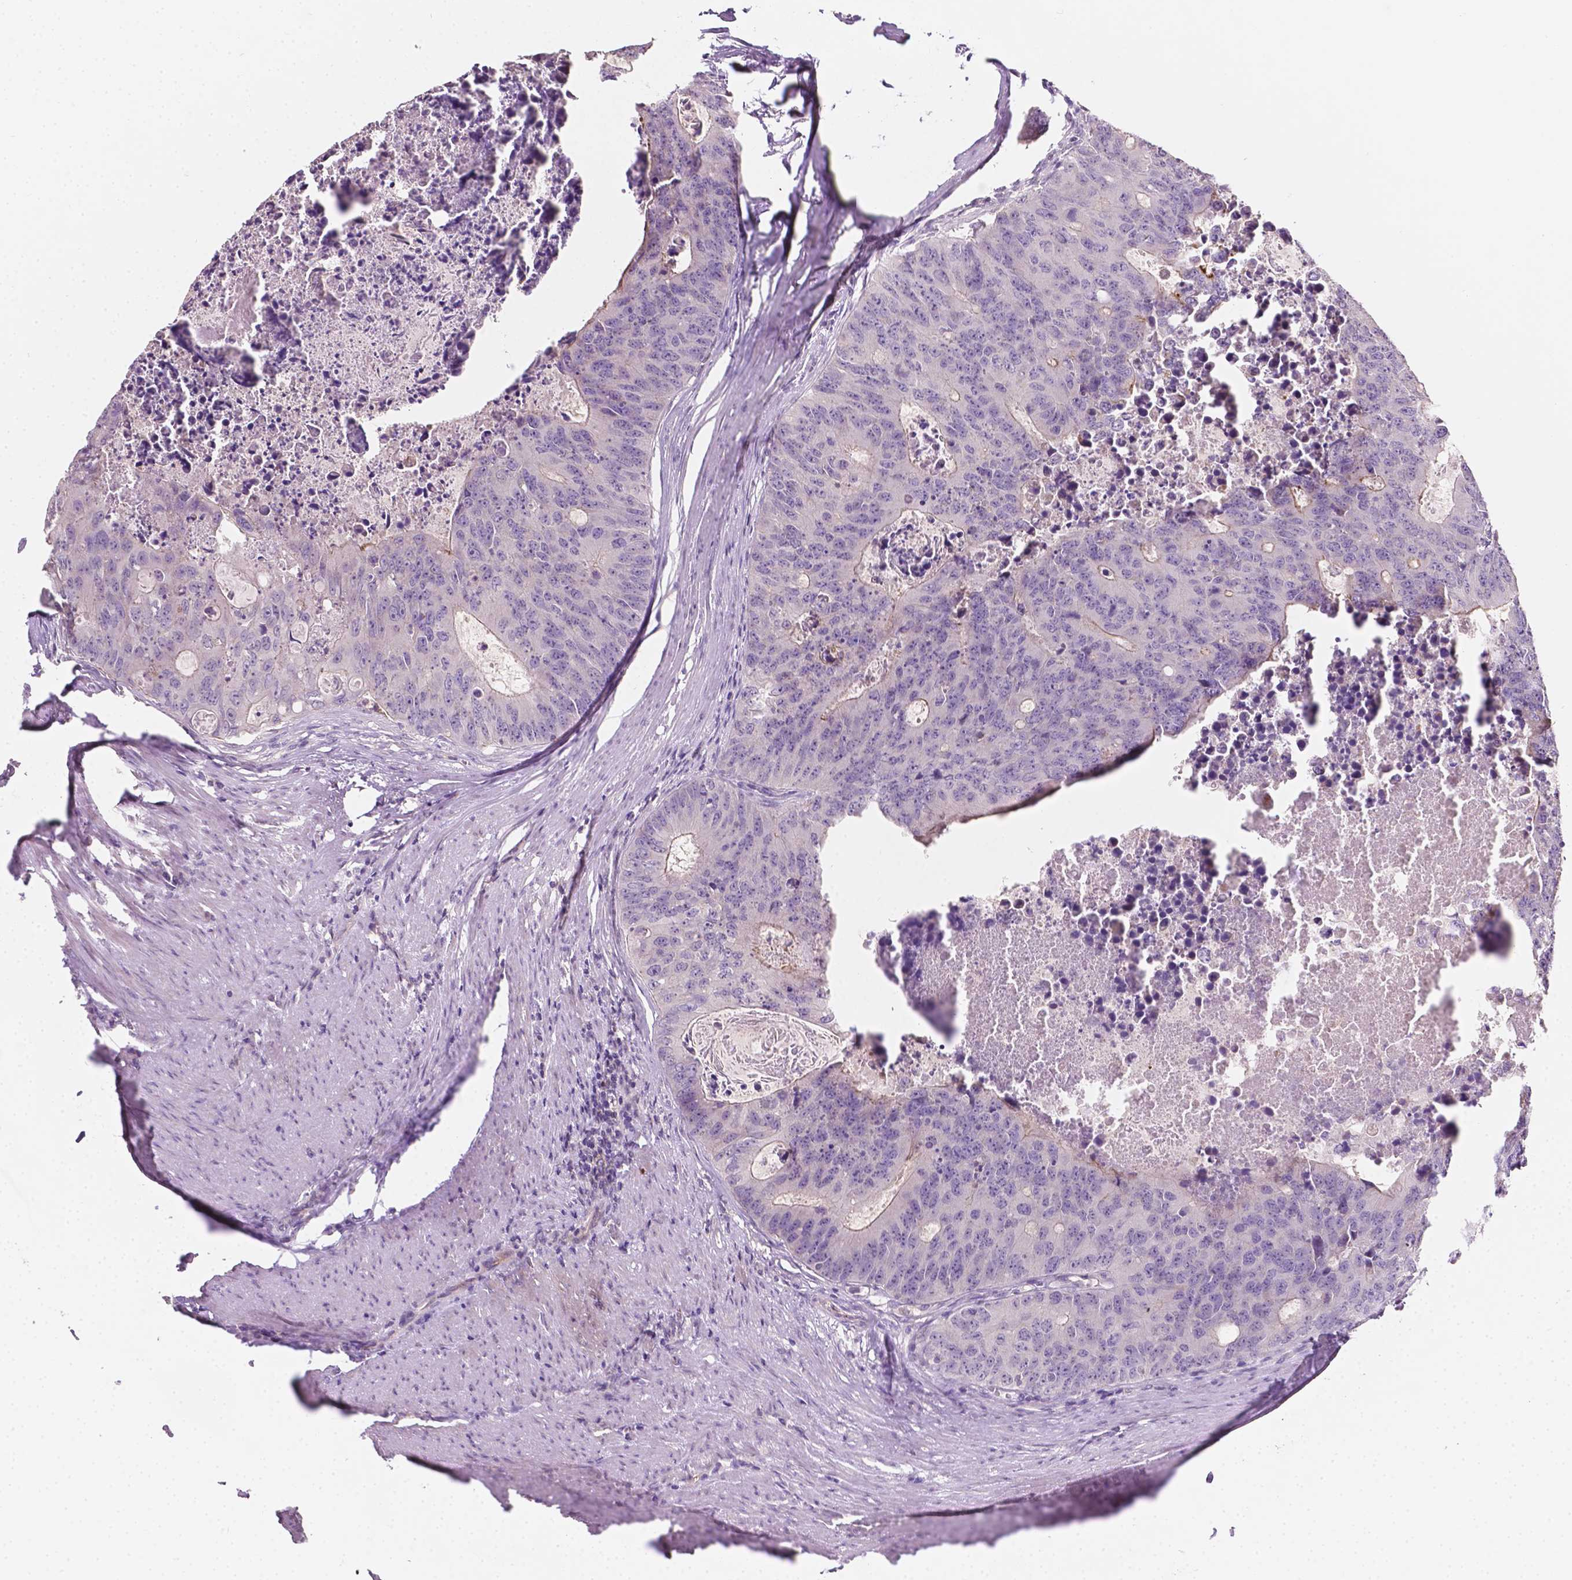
{"staining": {"intensity": "weak", "quantity": "<25%", "location": "cytoplasmic/membranous"}, "tissue": "colorectal cancer", "cell_type": "Tumor cells", "image_type": "cancer", "snomed": [{"axis": "morphology", "description": "Adenocarcinoma, NOS"}, {"axis": "topography", "description": "Colon"}], "caption": "IHC of colorectal cancer (adenocarcinoma) displays no positivity in tumor cells.", "gene": "EGFR", "patient": {"sex": "male", "age": 67}}